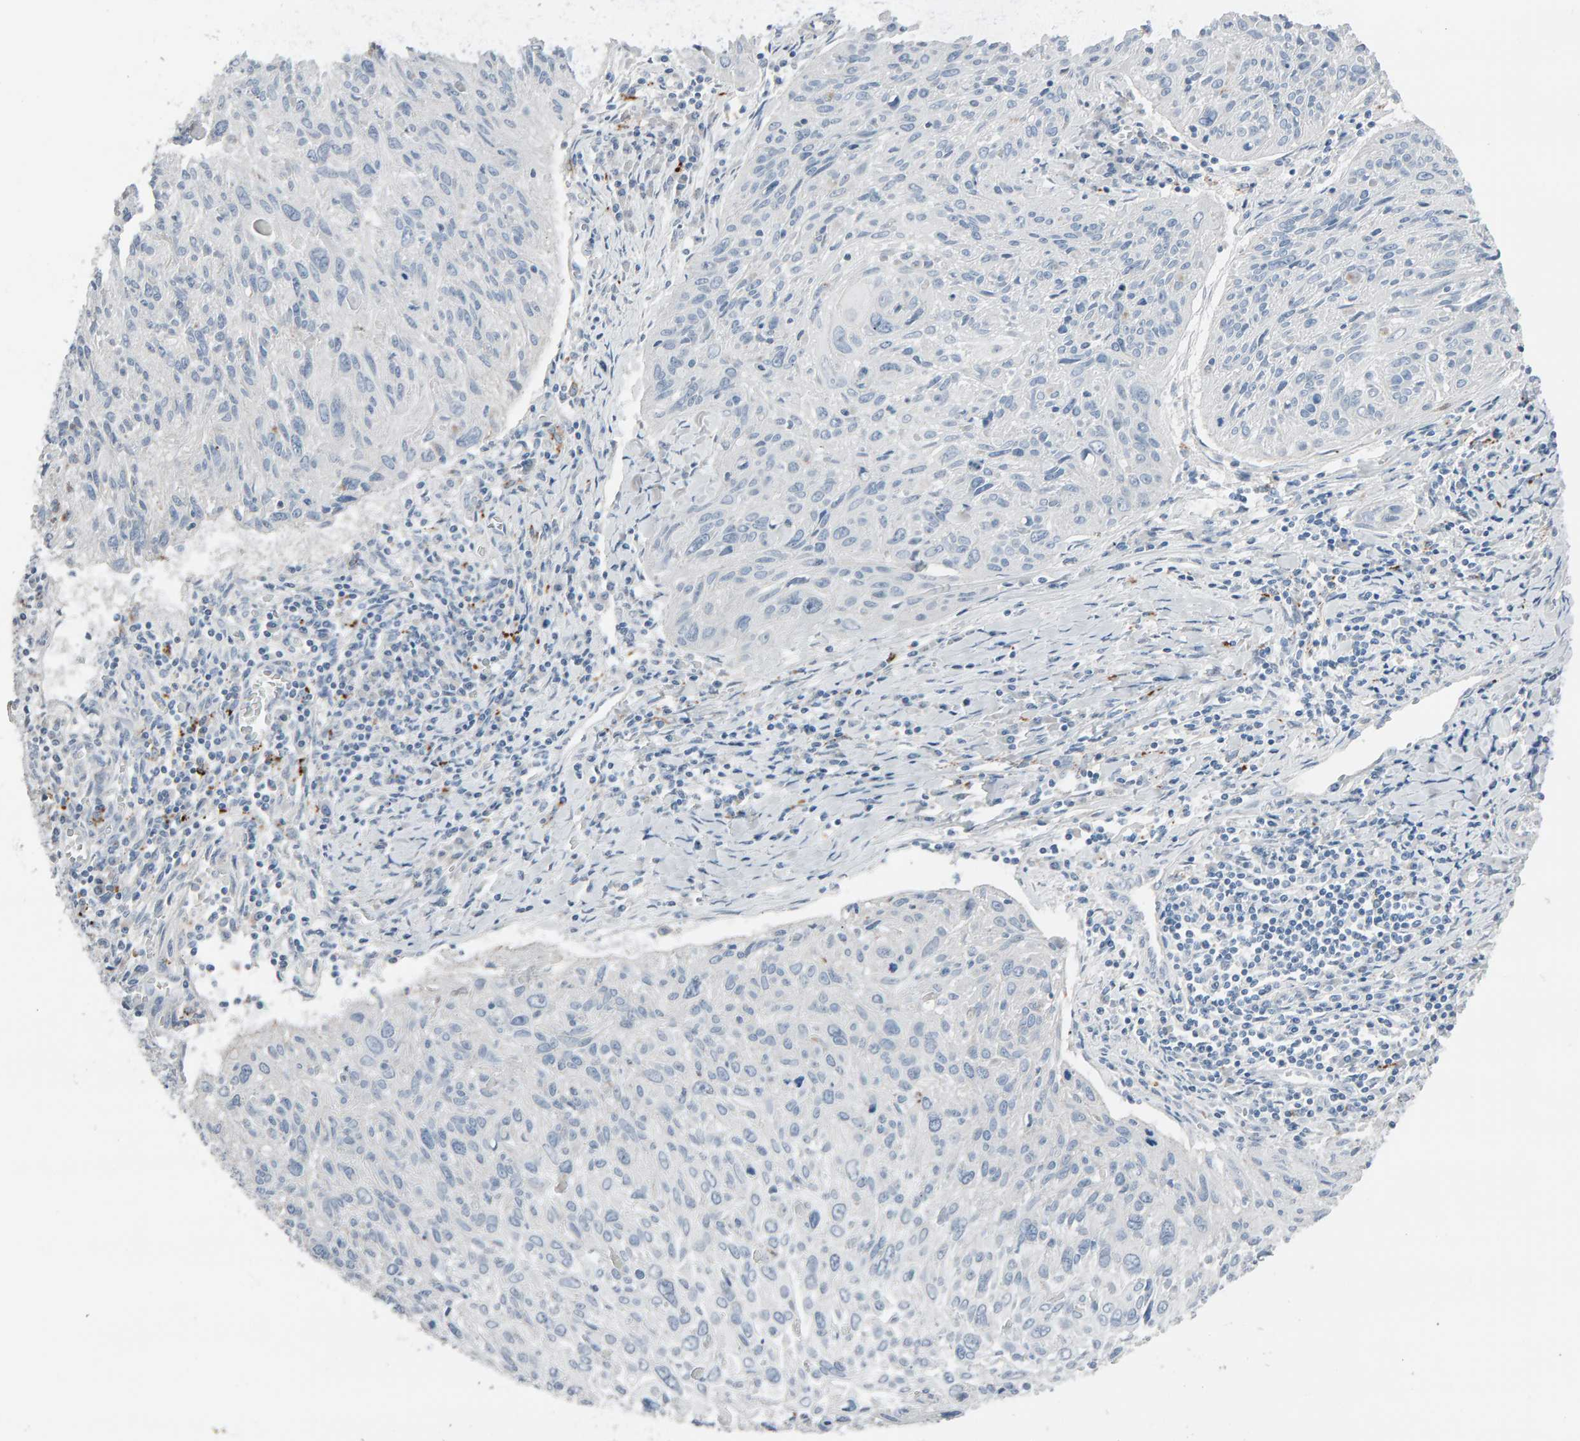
{"staining": {"intensity": "negative", "quantity": "none", "location": "none"}, "tissue": "cervical cancer", "cell_type": "Tumor cells", "image_type": "cancer", "snomed": [{"axis": "morphology", "description": "Squamous cell carcinoma, NOS"}, {"axis": "topography", "description": "Cervix"}], "caption": "There is no significant staining in tumor cells of cervical cancer (squamous cell carcinoma). The staining was performed using DAB (3,3'-diaminobenzidine) to visualize the protein expression in brown, while the nuclei were stained in blue with hematoxylin (Magnification: 20x).", "gene": "IPPK", "patient": {"sex": "female", "age": 51}}